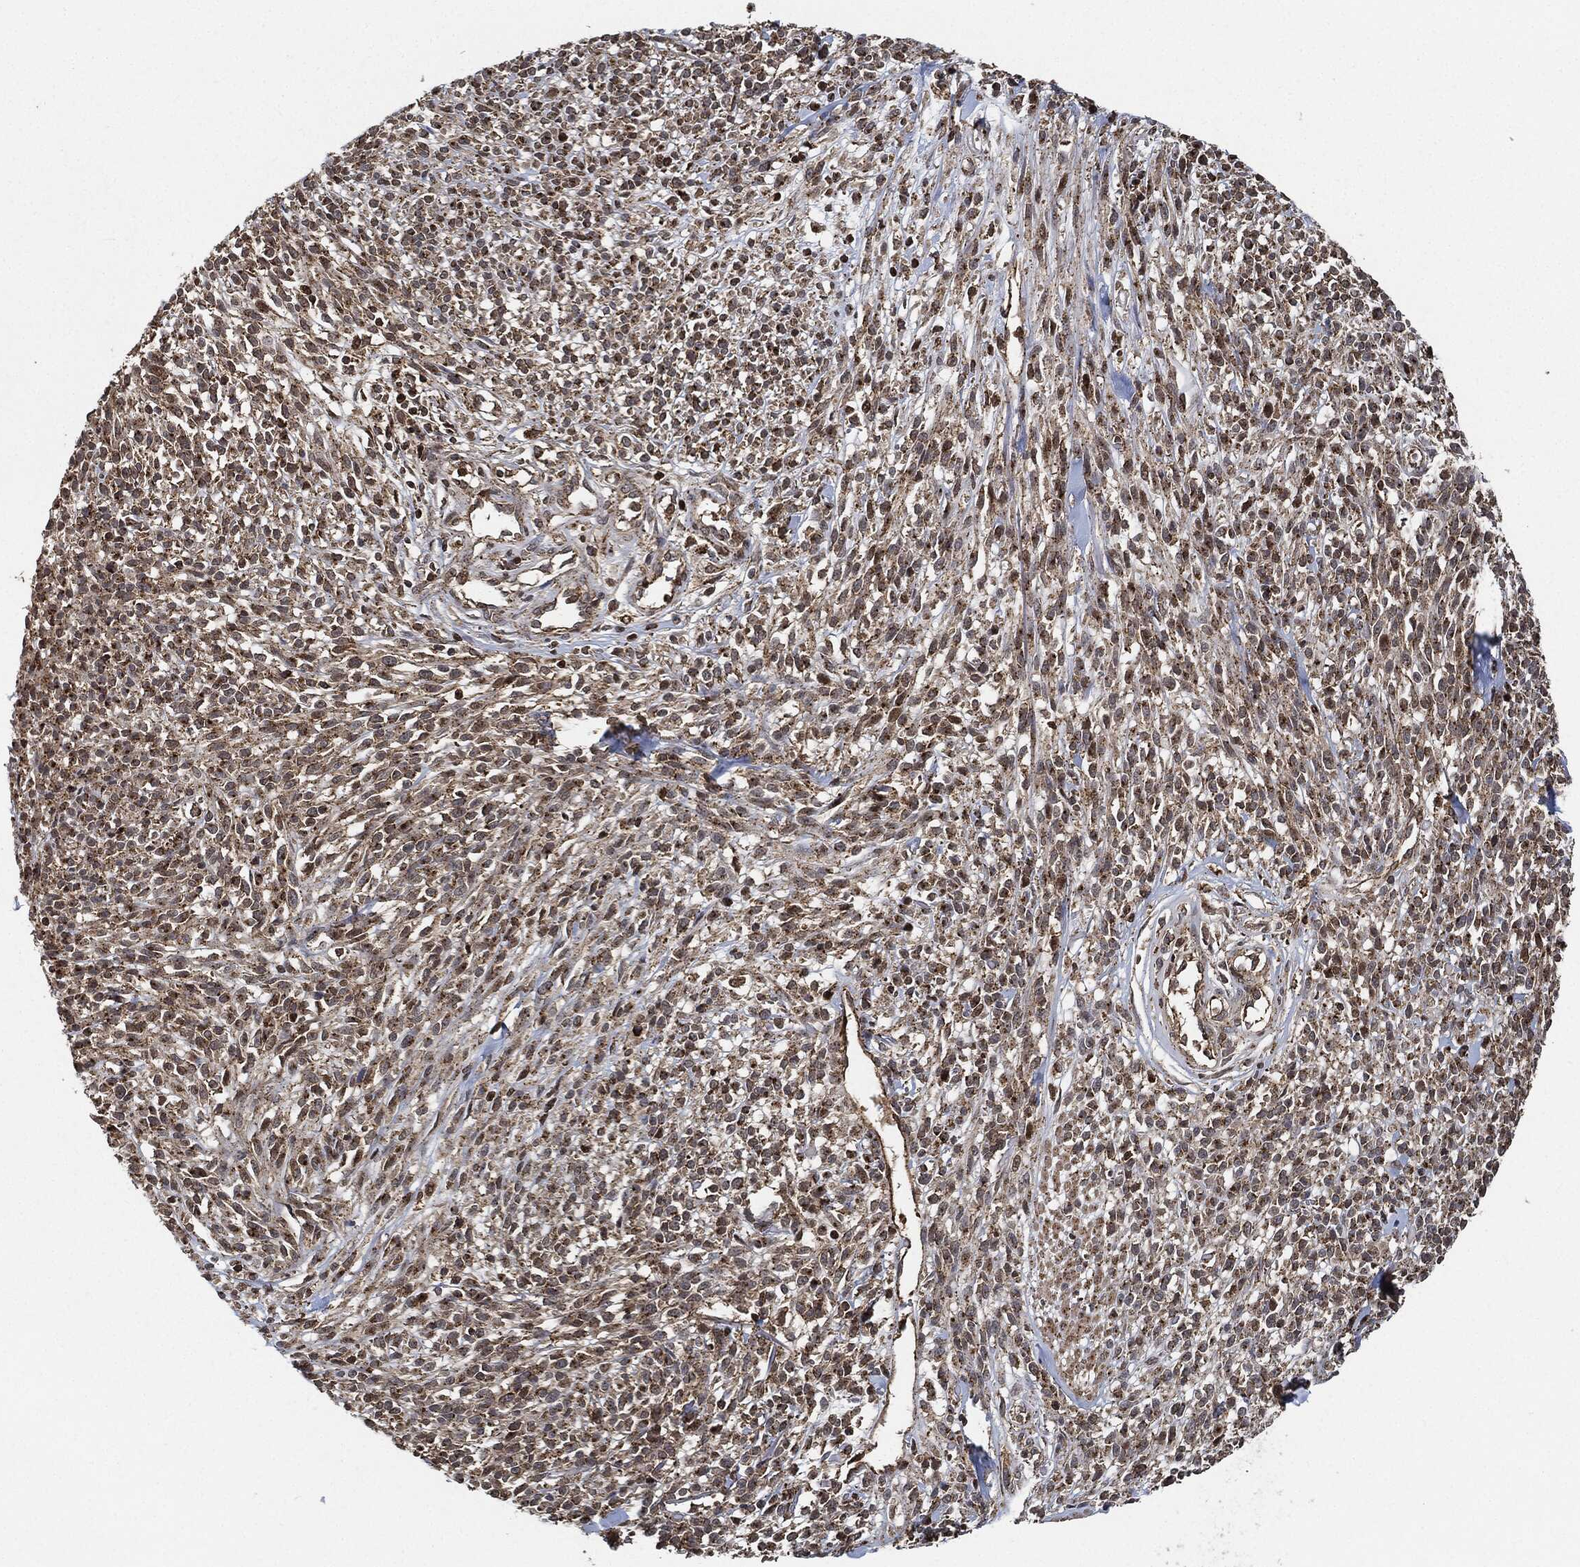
{"staining": {"intensity": "moderate", "quantity": "25%-75%", "location": "cytoplasmic/membranous"}, "tissue": "melanoma", "cell_type": "Tumor cells", "image_type": "cancer", "snomed": [{"axis": "morphology", "description": "Malignant melanoma, NOS"}, {"axis": "topography", "description": "Skin"}, {"axis": "topography", "description": "Skin of trunk"}], "caption": "High-magnification brightfield microscopy of malignant melanoma stained with DAB (3,3'-diaminobenzidine) (brown) and counterstained with hematoxylin (blue). tumor cells exhibit moderate cytoplasmic/membranous positivity is appreciated in approximately25%-75% of cells. The protein of interest is shown in brown color, while the nuclei are stained blue.", "gene": "MAP3K3", "patient": {"sex": "male", "age": 74}}